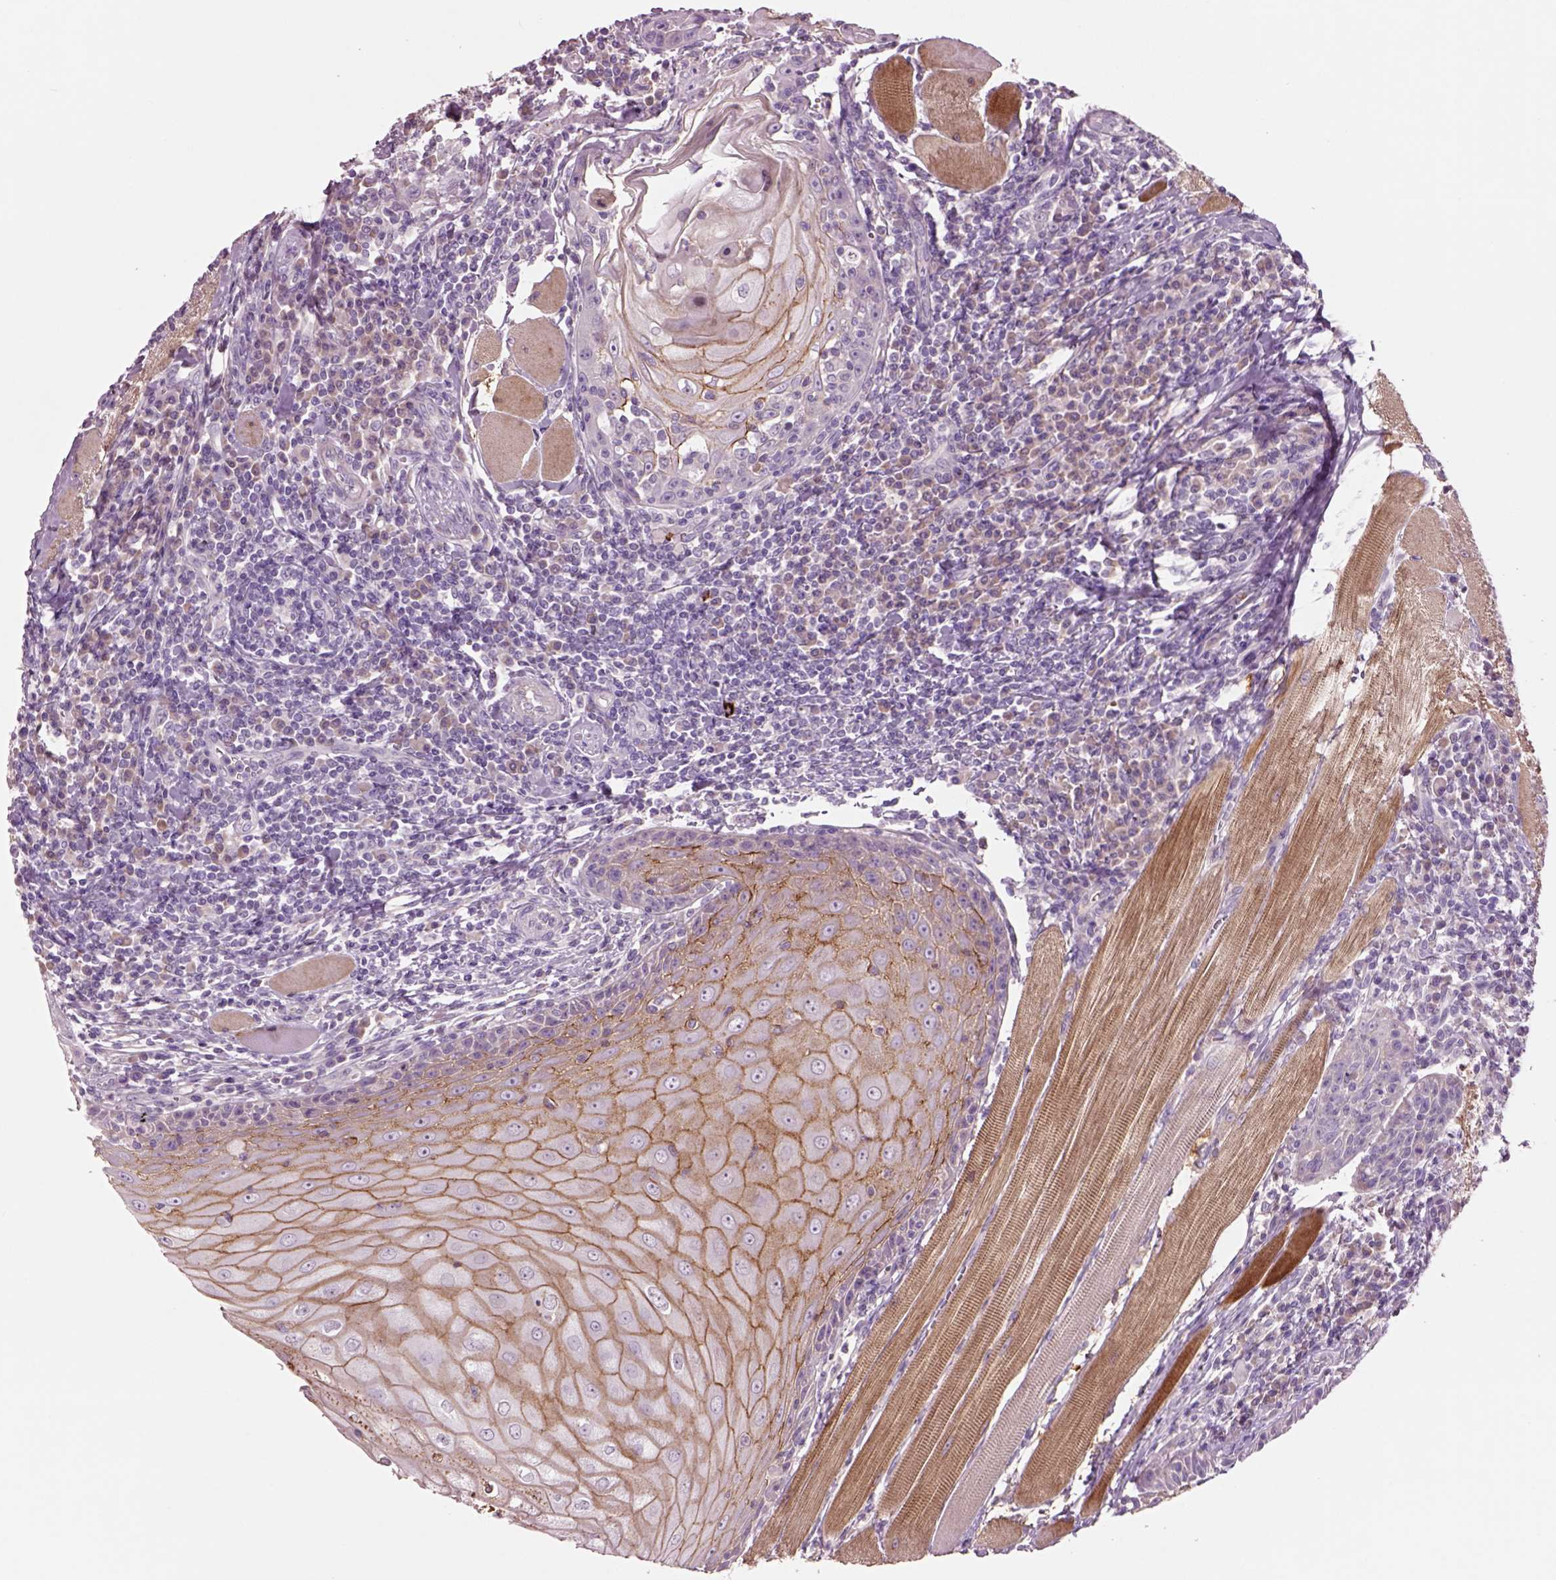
{"staining": {"intensity": "moderate", "quantity": "25%-75%", "location": "cytoplasmic/membranous"}, "tissue": "head and neck cancer", "cell_type": "Tumor cells", "image_type": "cancer", "snomed": [{"axis": "morphology", "description": "Normal tissue, NOS"}, {"axis": "morphology", "description": "Squamous cell carcinoma, NOS"}, {"axis": "topography", "description": "Oral tissue"}, {"axis": "topography", "description": "Head-Neck"}], "caption": "Protein expression analysis of head and neck cancer (squamous cell carcinoma) demonstrates moderate cytoplasmic/membranous positivity in approximately 25%-75% of tumor cells.", "gene": "PLPP7", "patient": {"sex": "male", "age": 52}}